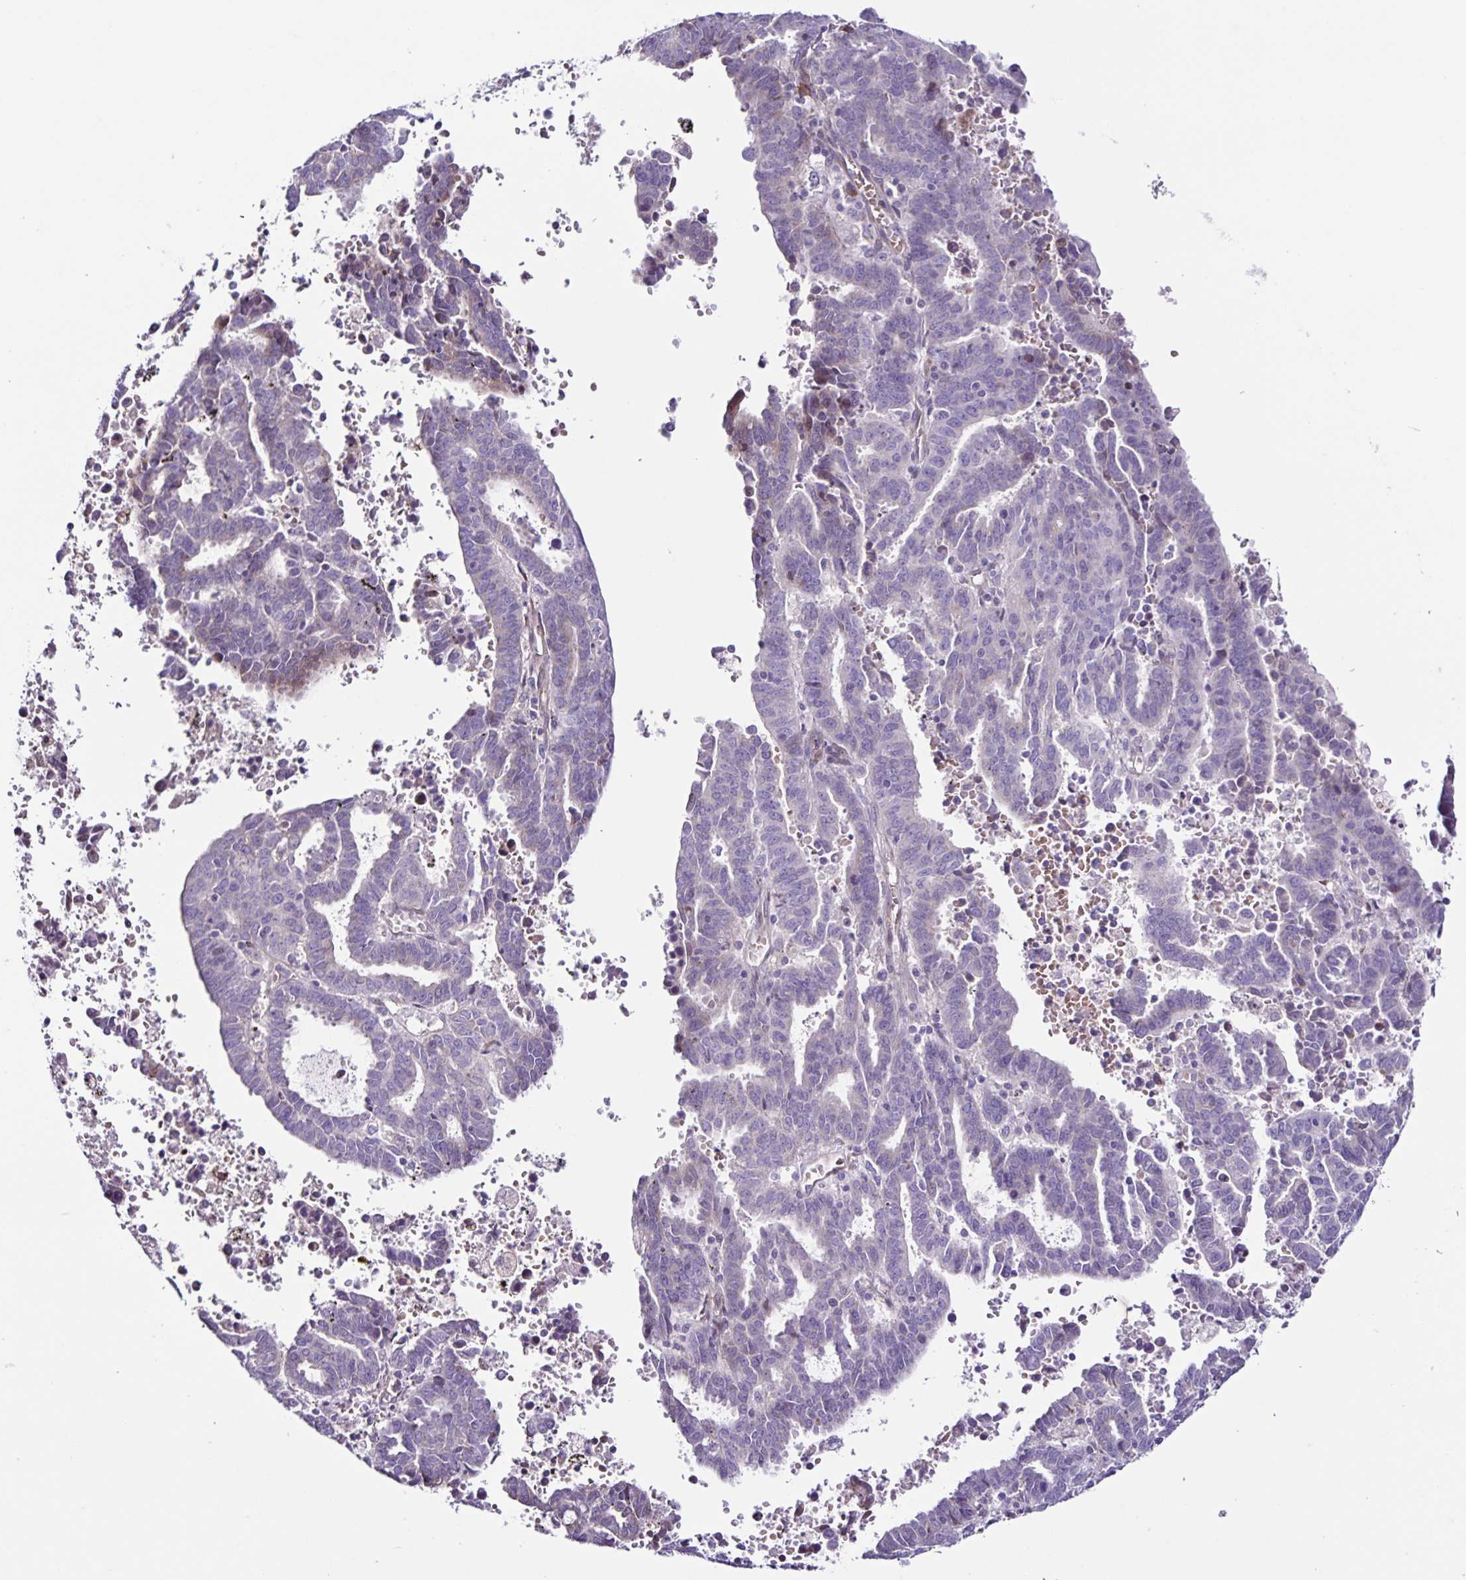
{"staining": {"intensity": "negative", "quantity": "none", "location": "none"}, "tissue": "endometrial cancer", "cell_type": "Tumor cells", "image_type": "cancer", "snomed": [{"axis": "morphology", "description": "Adenocarcinoma, NOS"}, {"axis": "topography", "description": "Uterus"}], "caption": "Tumor cells are negative for brown protein staining in endometrial cancer.", "gene": "RNFT2", "patient": {"sex": "female", "age": 83}}